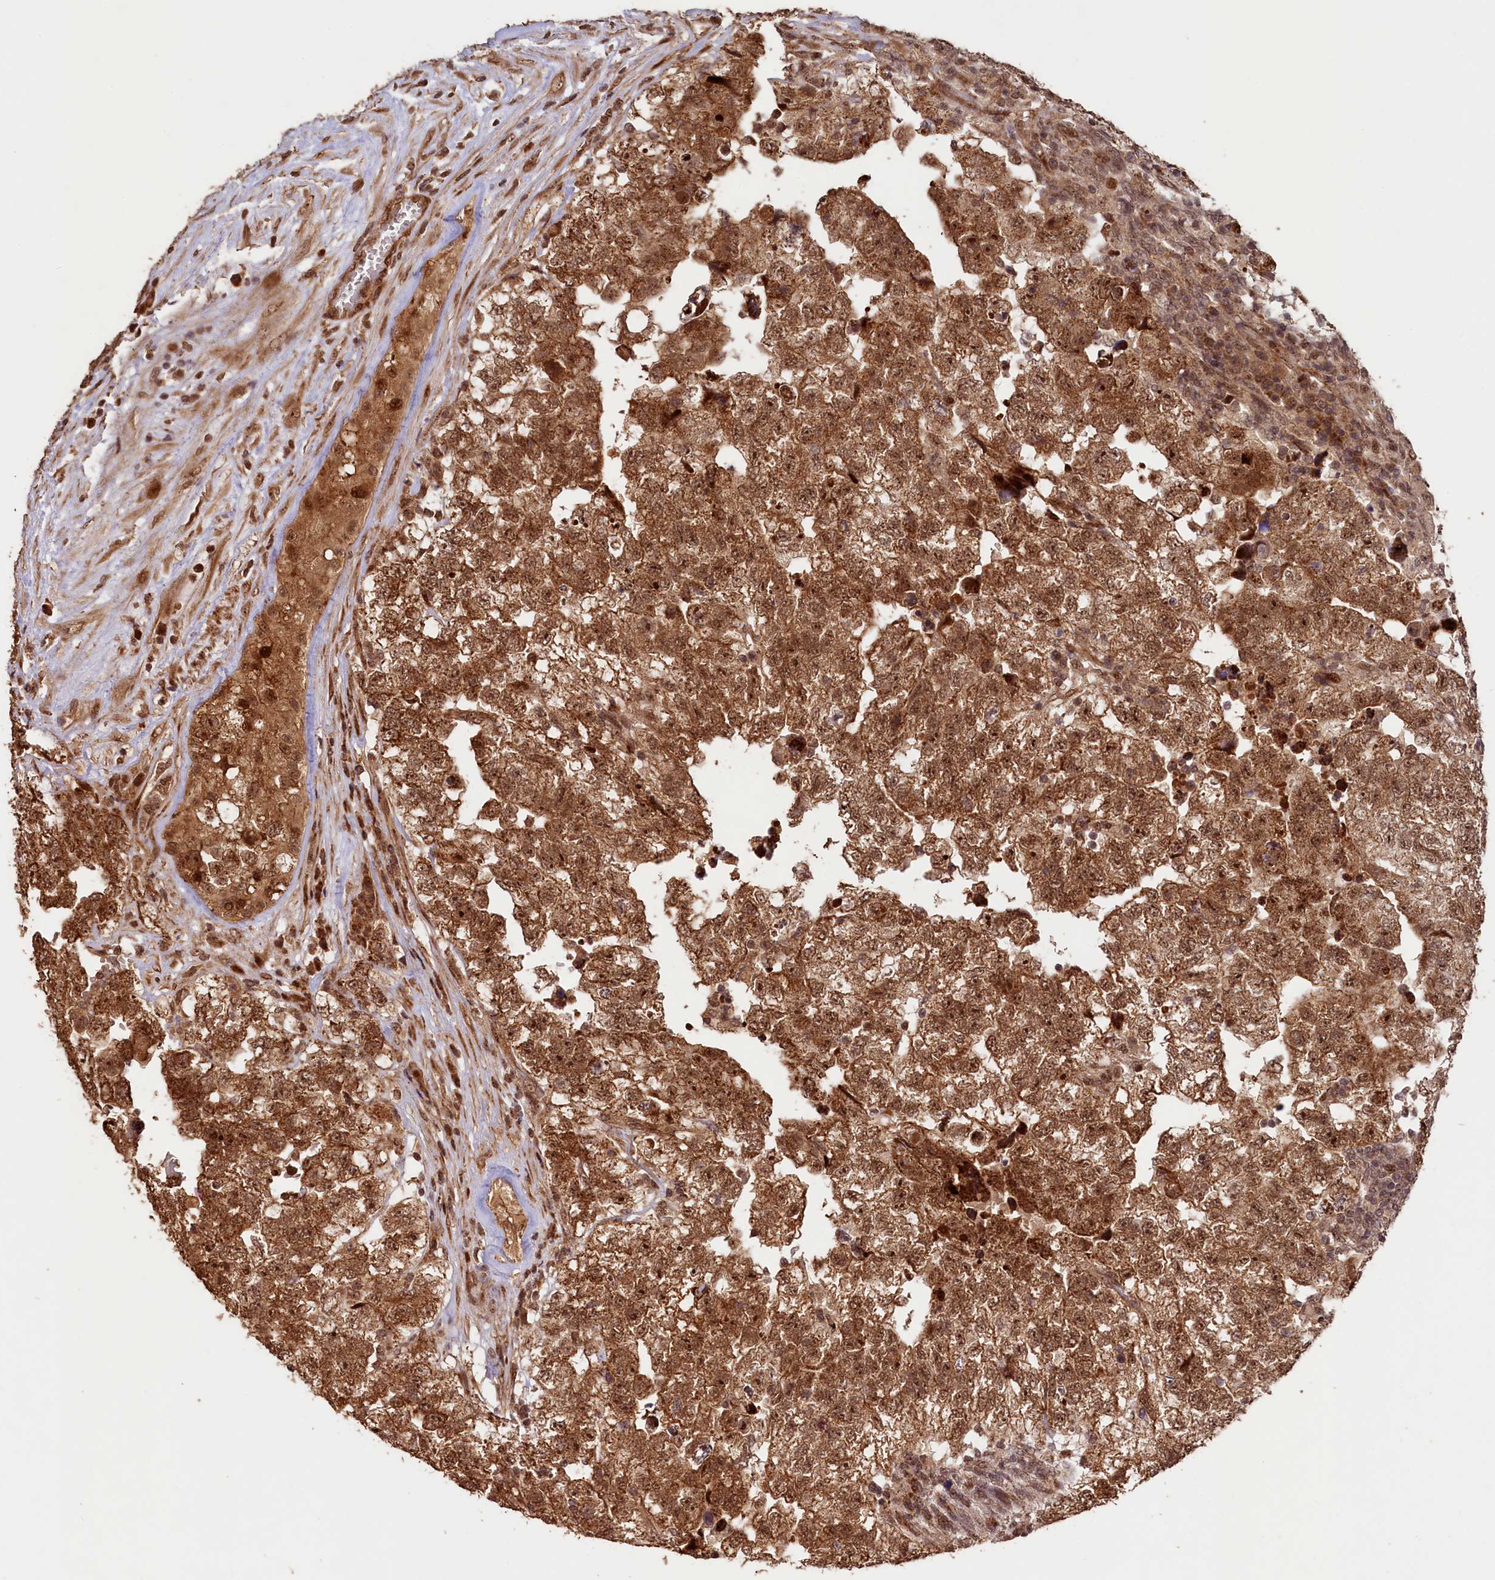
{"staining": {"intensity": "moderate", "quantity": ">75%", "location": "cytoplasmic/membranous,nuclear"}, "tissue": "testis cancer", "cell_type": "Tumor cells", "image_type": "cancer", "snomed": [{"axis": "morphology", "description": "Carcinoma, Embryonal, NOS"}, {"axis": "topography", "description": "Testis"}], "caption": "Protein staining reveals moderate cytoplasmic/membranous and nuclear expression in approximately >75% of tumor cells in testis cancer. The staining was performed using DAB to visualize the protein expression in brown, while the nuclei were stained in blue with hematoxylin (Magnification: 20x).", "gene": "SHPRH", "patient": {"sex": "male", "age": 36}}